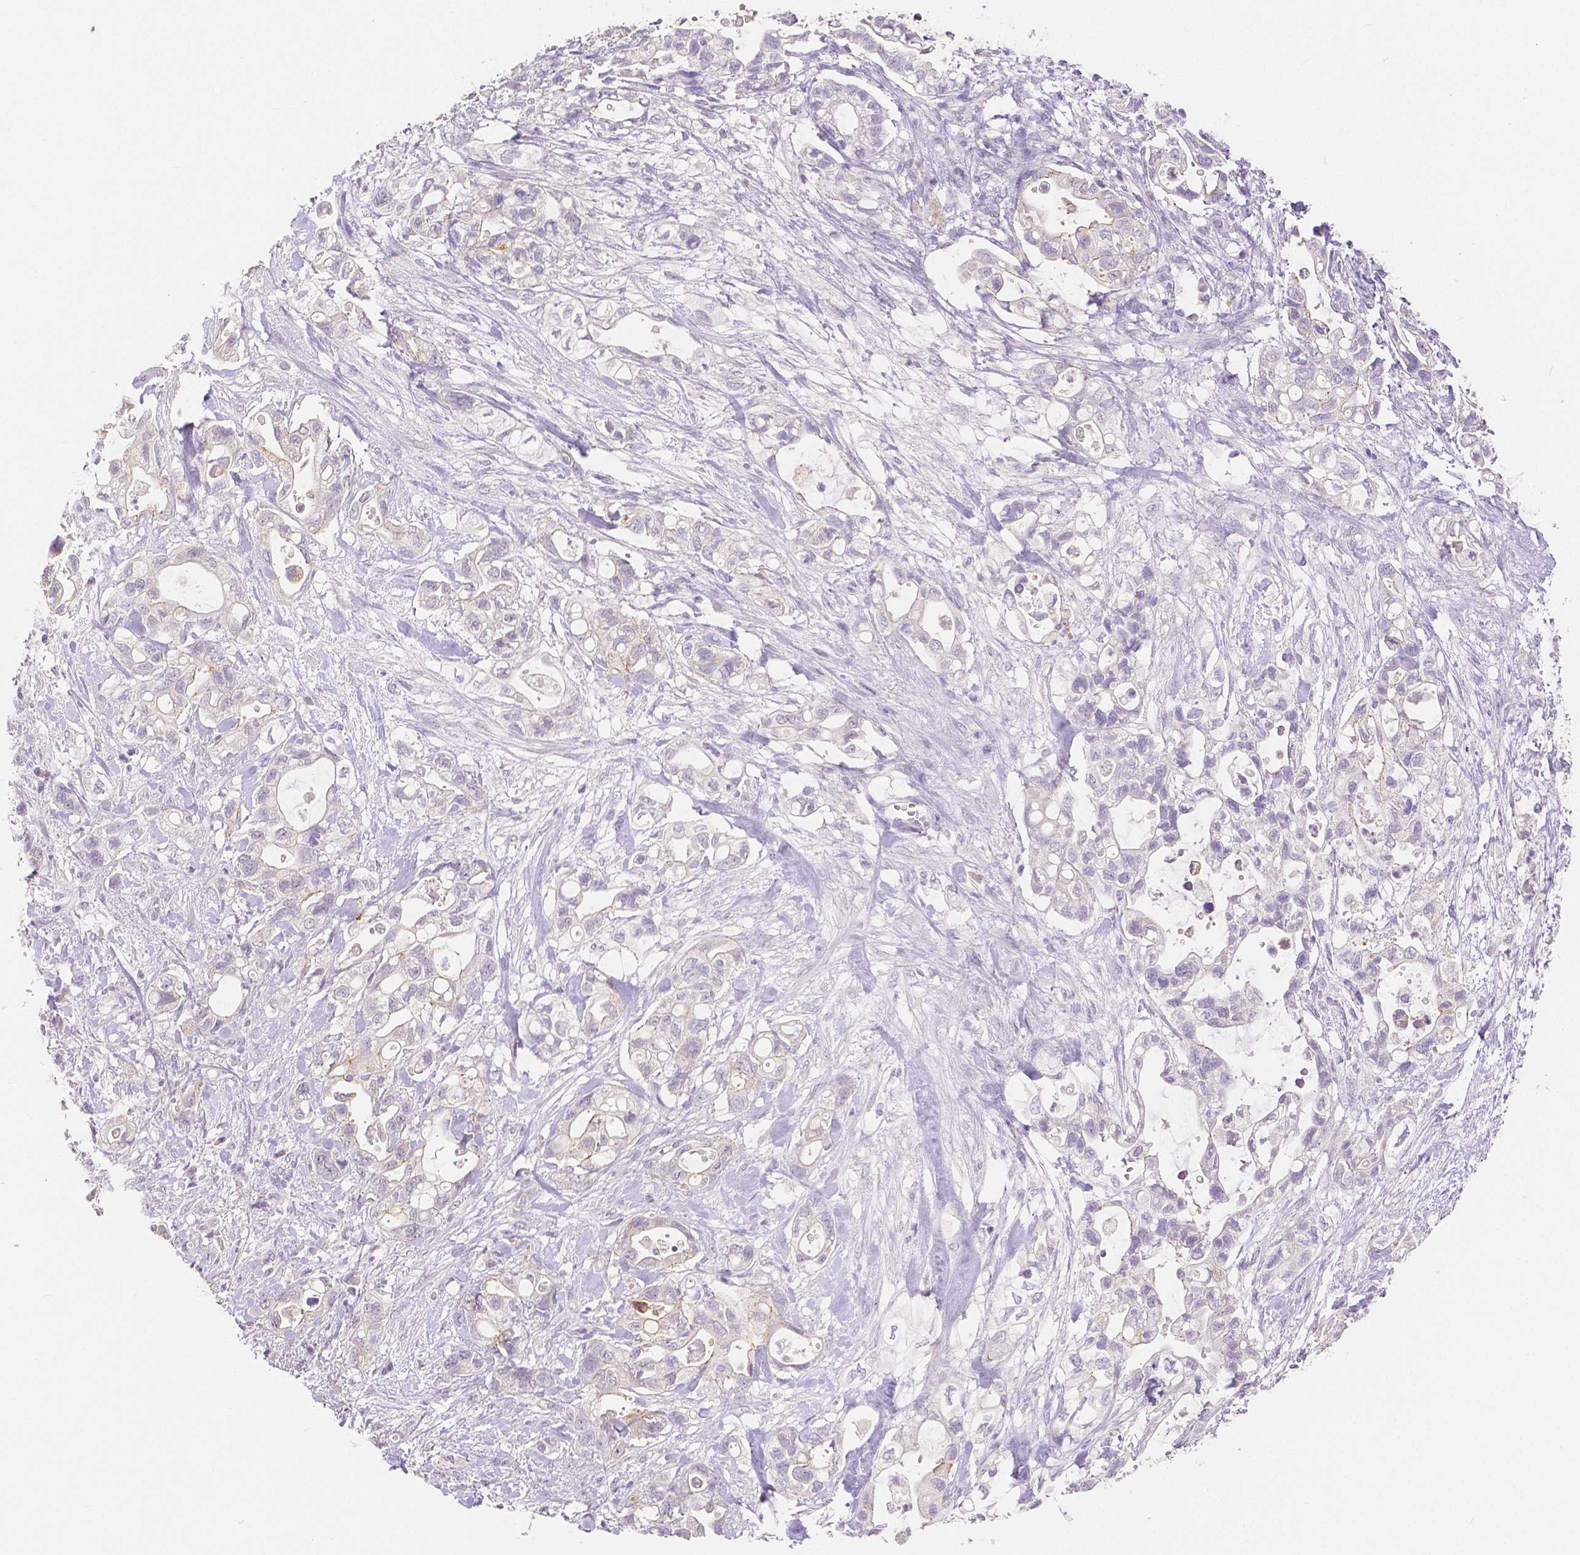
{"staining": {"intensity": "negative", "quantity": "none", "location": "none"}, "tissue": "pancreatic cancer", "cell_type": "Tumor cells", "image_type": "cancer", "snomed": [{"axis": "morphology", "description": "Adenocarcinoma, NOS"}, {"axis": "topography", "description": "Pancreas"}], "caption": "An immunohistochemistry micrograph of pancreatic adenocarcinoma is shown. There is no staining in tumor cells of pancreatic adenocarcinoma.", "gene": "OCLN", "patient": {"sex": "female", "age": 72}}